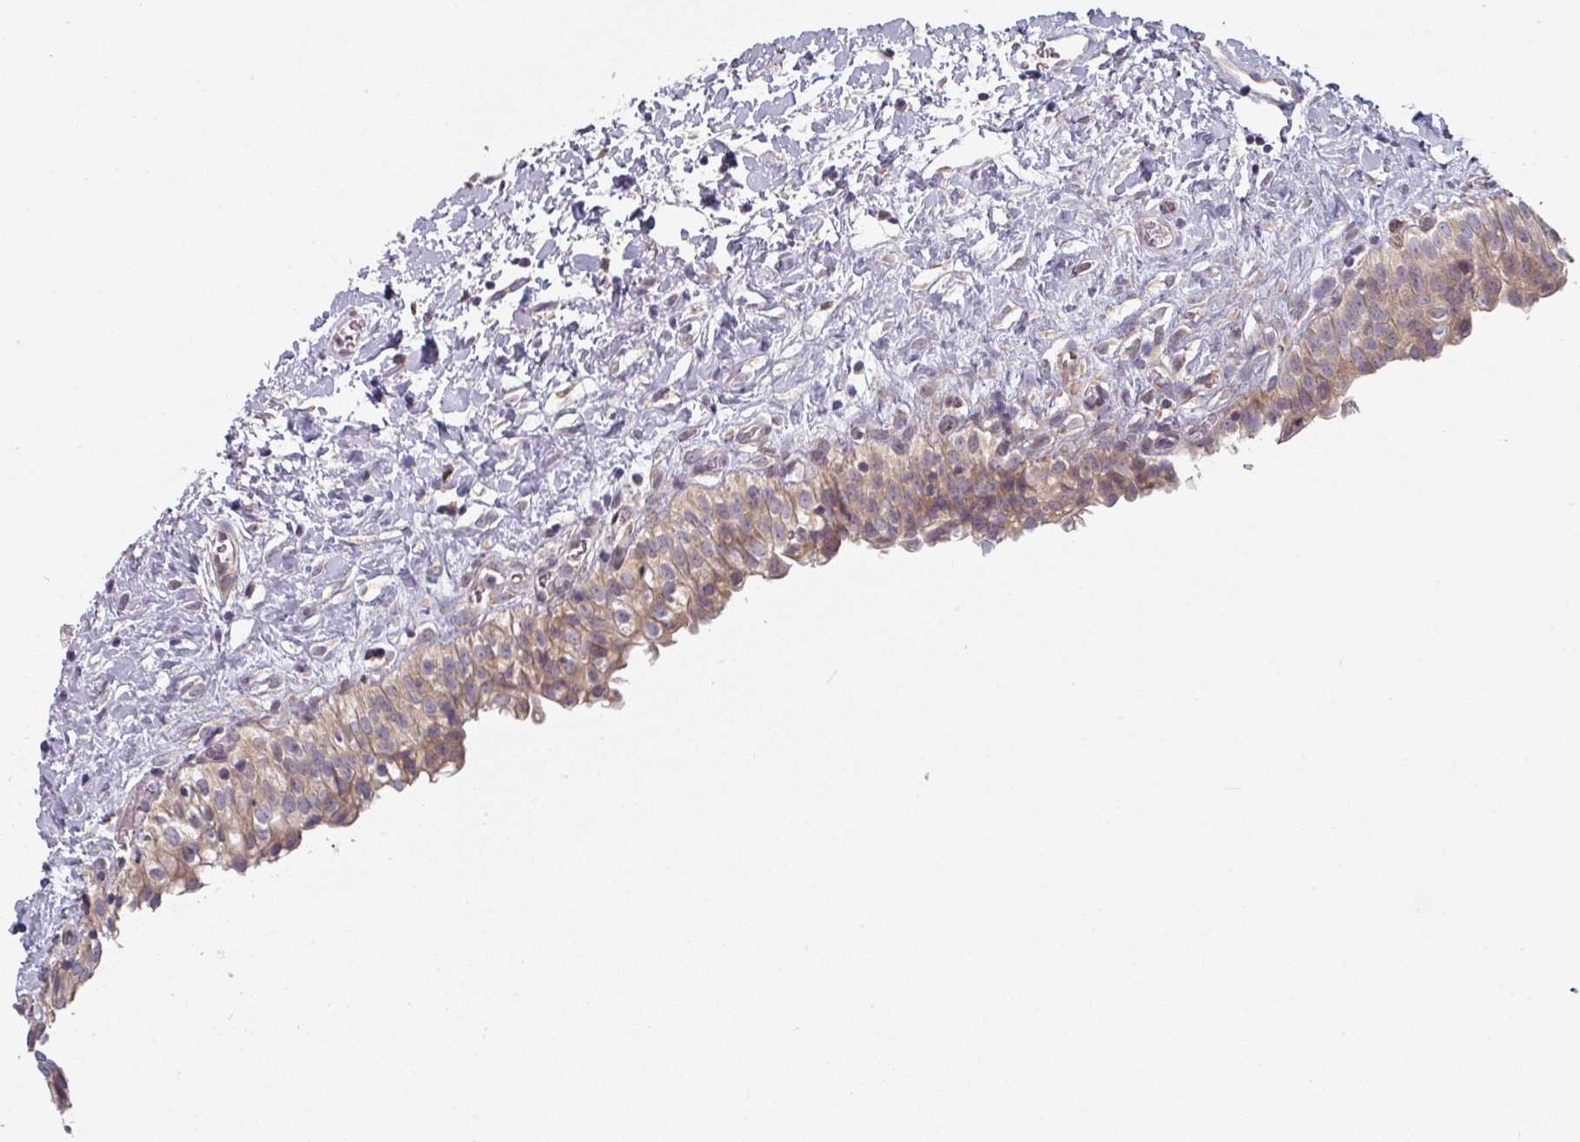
{"staining": {"intensity": "weak", "quantity": ">75%", "location": "cytoplasmic/membranous"}, "tissue": "urinary bladder", "cell_type": "Urothelial cells", "image_type": "normal", "snomed": [{"axis": "morphology", "description": "Normal tissue, NOS"}, {"axis": "topography", "description": "Urinary bladder"}], "caption": "DAB (3,3'-diaminobenzidine) immunohistochemical staining of normal urinary bladder displays weak cytoplasmic/membranous protein positivity in approximately >75% of urothelial cells.", "gene": "TAPT1", "patient": {"sex": "male", "age": 51}}